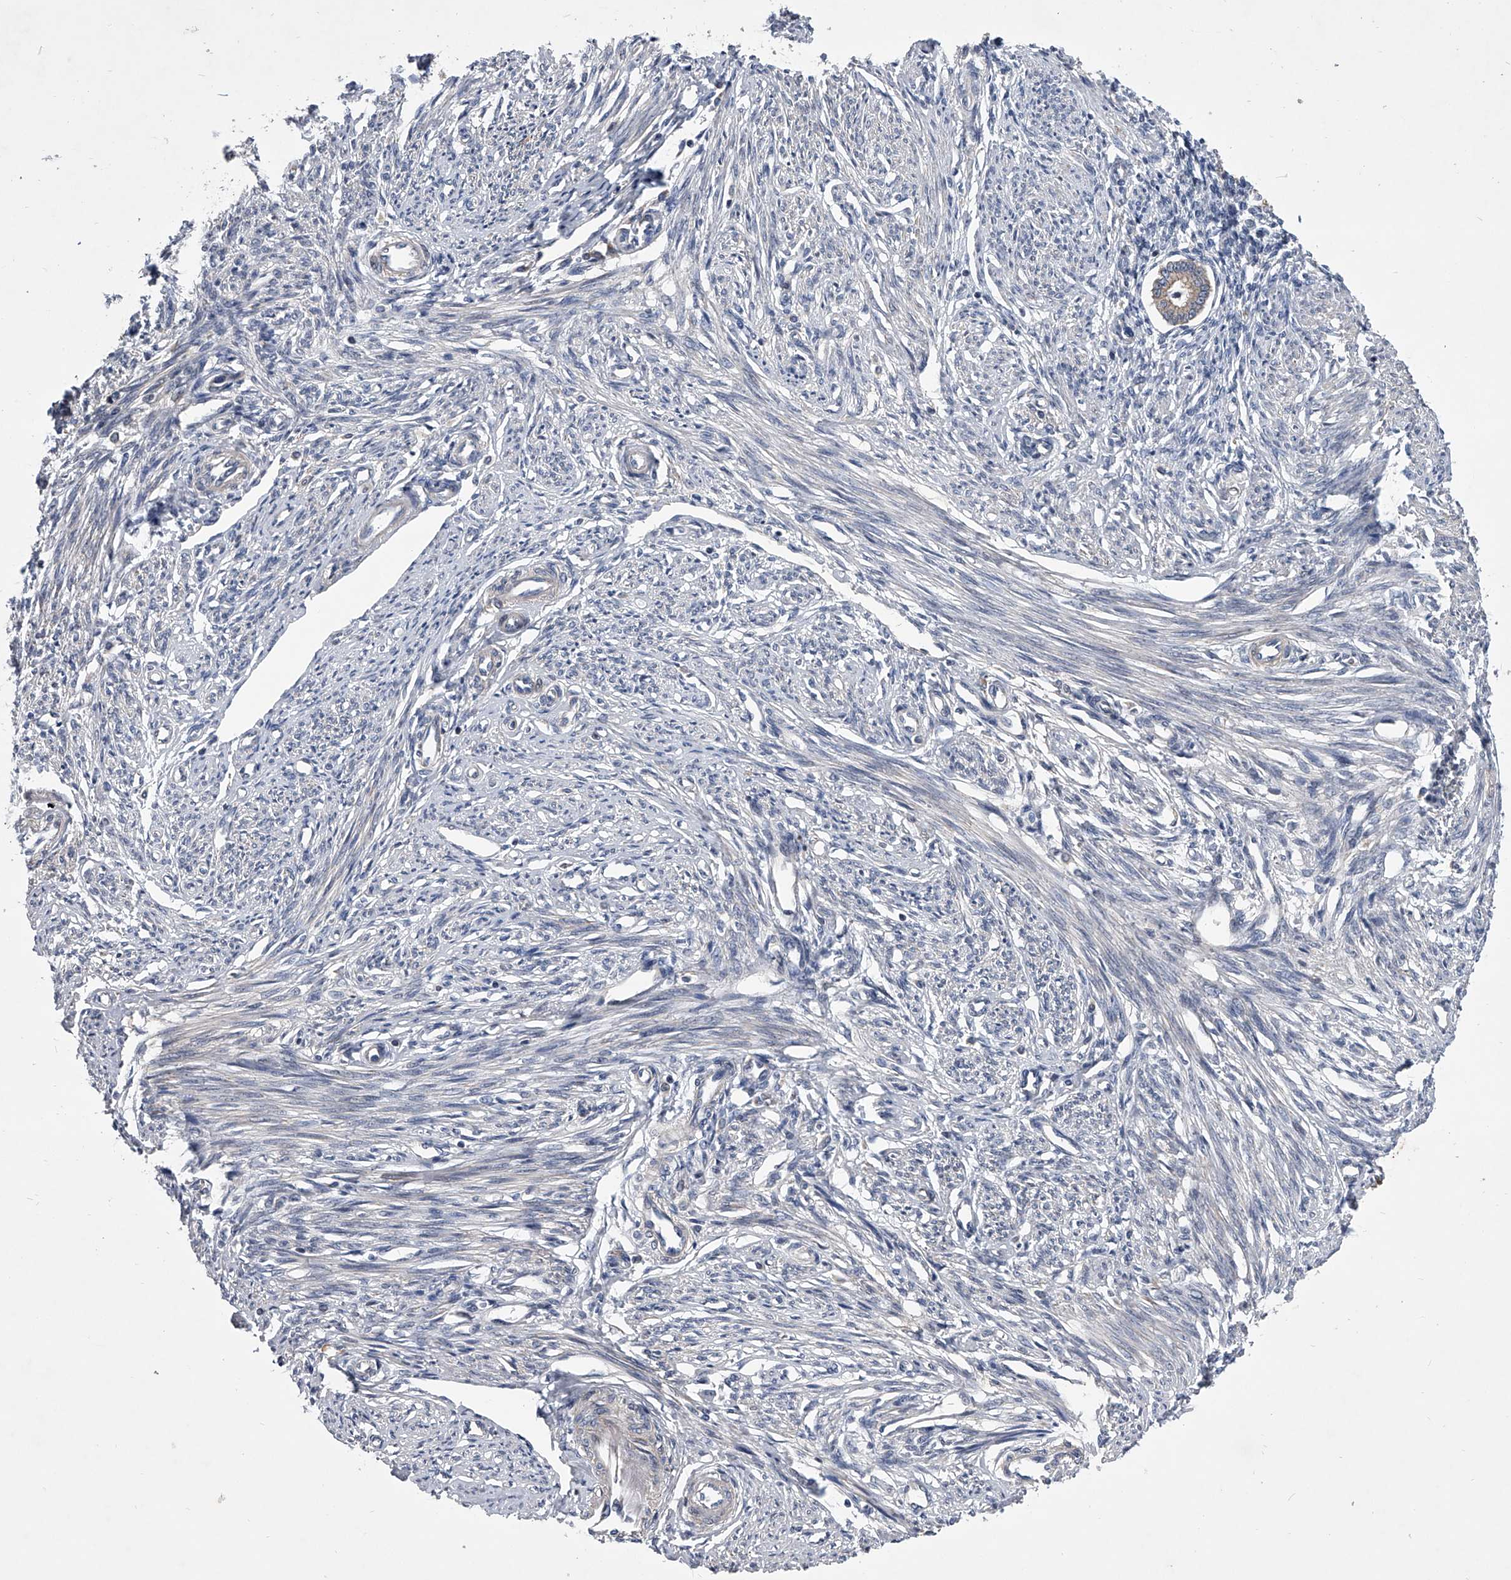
{"staining": {"intensity": "negative", "quantity": "none", "location": "none"}, "tissue": "endometrium", "cell_type": "Cells in endometrial stroma", "image_type": "normal", "snomed": [{"axis": "morphology", "description": "Normal tissue, NOS"}, {"axis": "topography", "description": "Endometrium"}], "caption": "Micrograph shows no protein staining in cells in endometrial stroma of benign endometrium.", "gene": "ZNF76", "patient": {"sex": "female", "age": 56}}